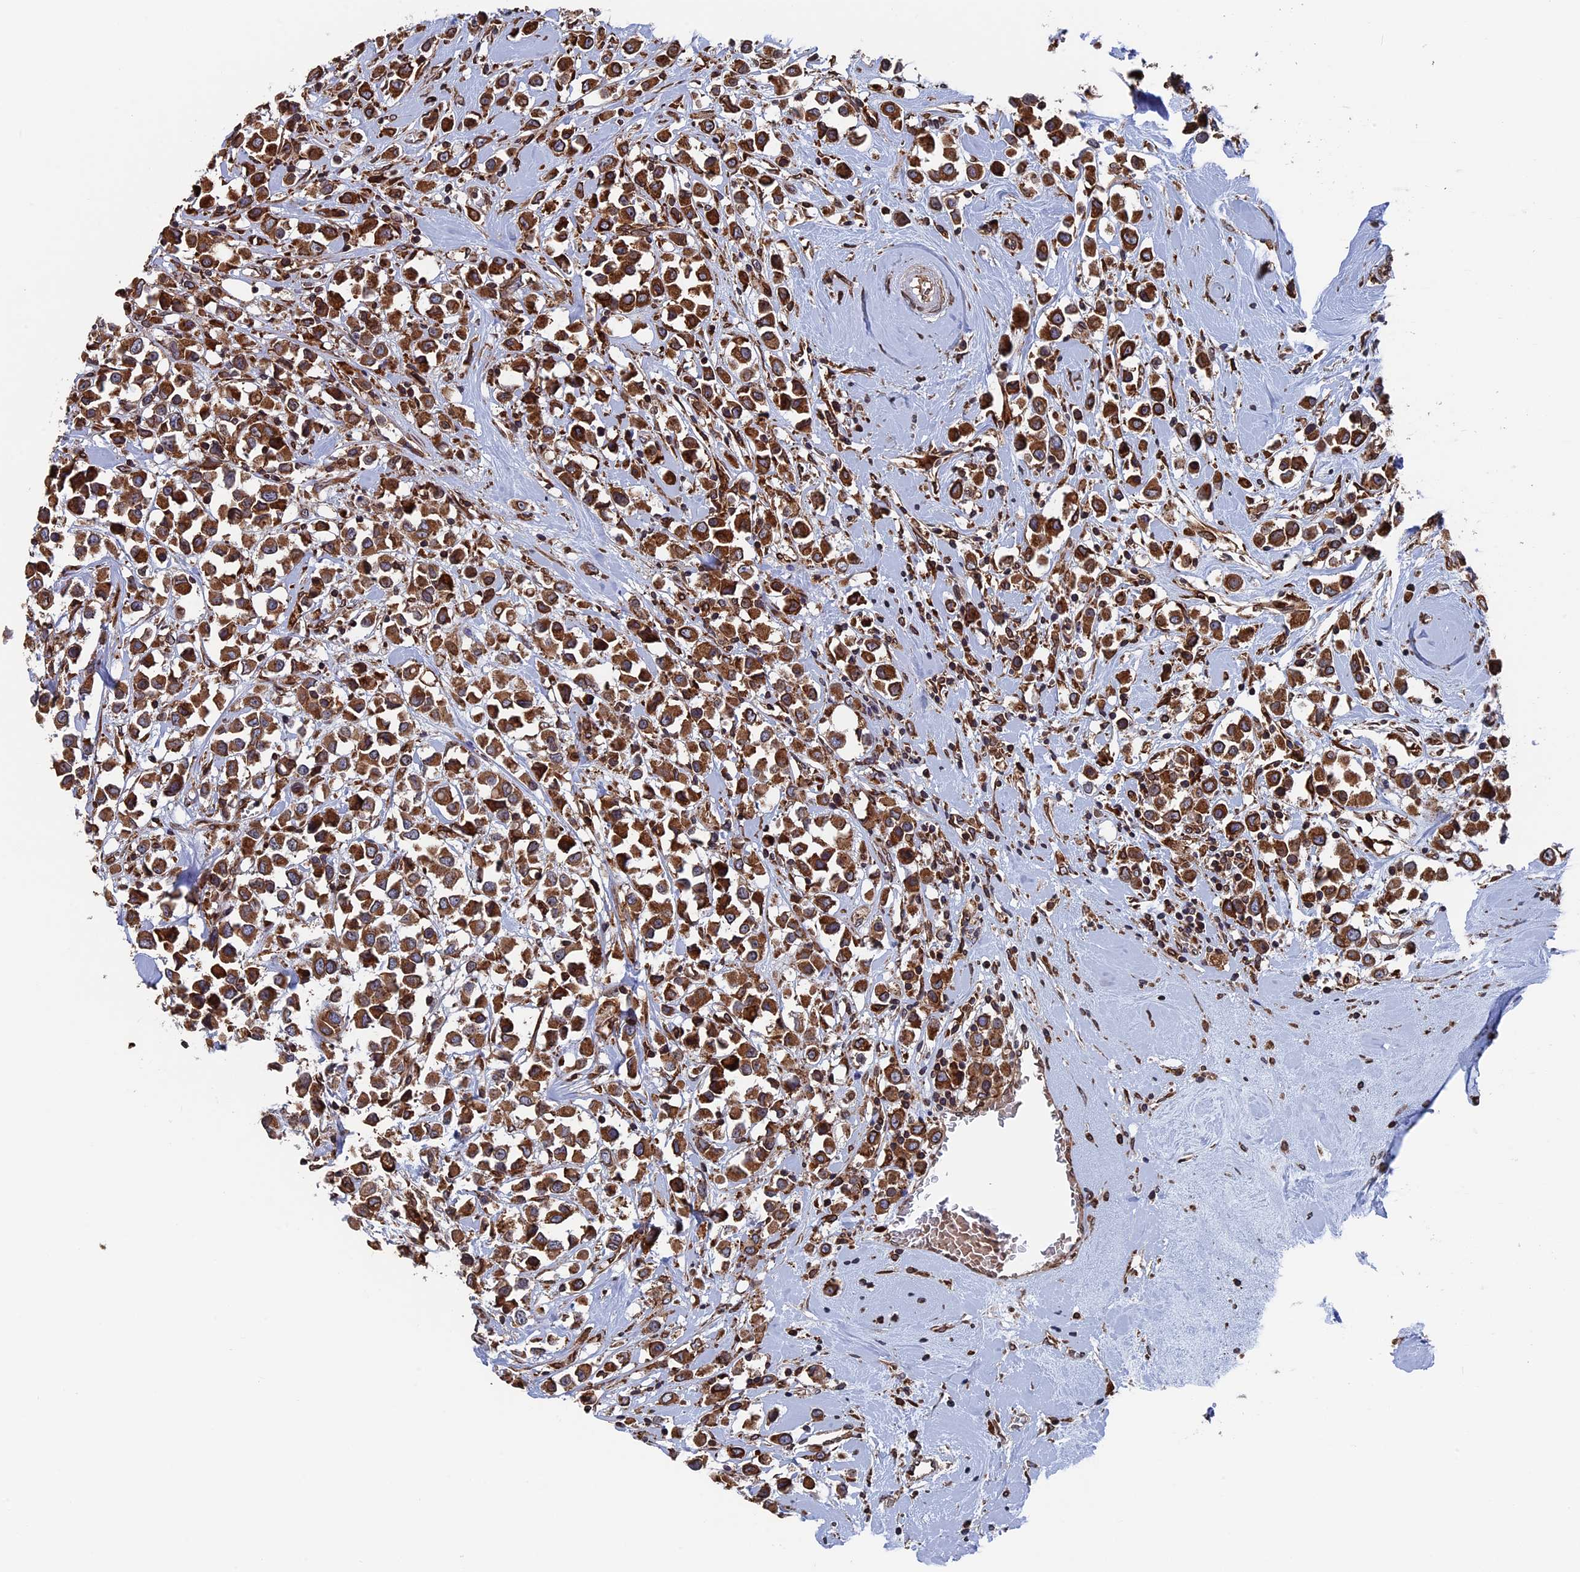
{"staining": {"intensity": "strong", "quantity": ">75%", "location": "cytoplasmic/membranous"}, "tissue": "breast cancer", "cell_type": "Tumor cells", "image_type": "cancer", "snomed": [{"axis": "morphology", "description": "Duct carcinoma"}, {"axis": "topography", "description": "Breast"}], "caption": "This image shows IHC staining of breast cancer (invasive ductal carcinoma), with high strong cytoplasmic/membranous staining in about >75% of tumor cells.", "gene": "RPUSD1", "patient": {"sex": "female", "age": 61}}